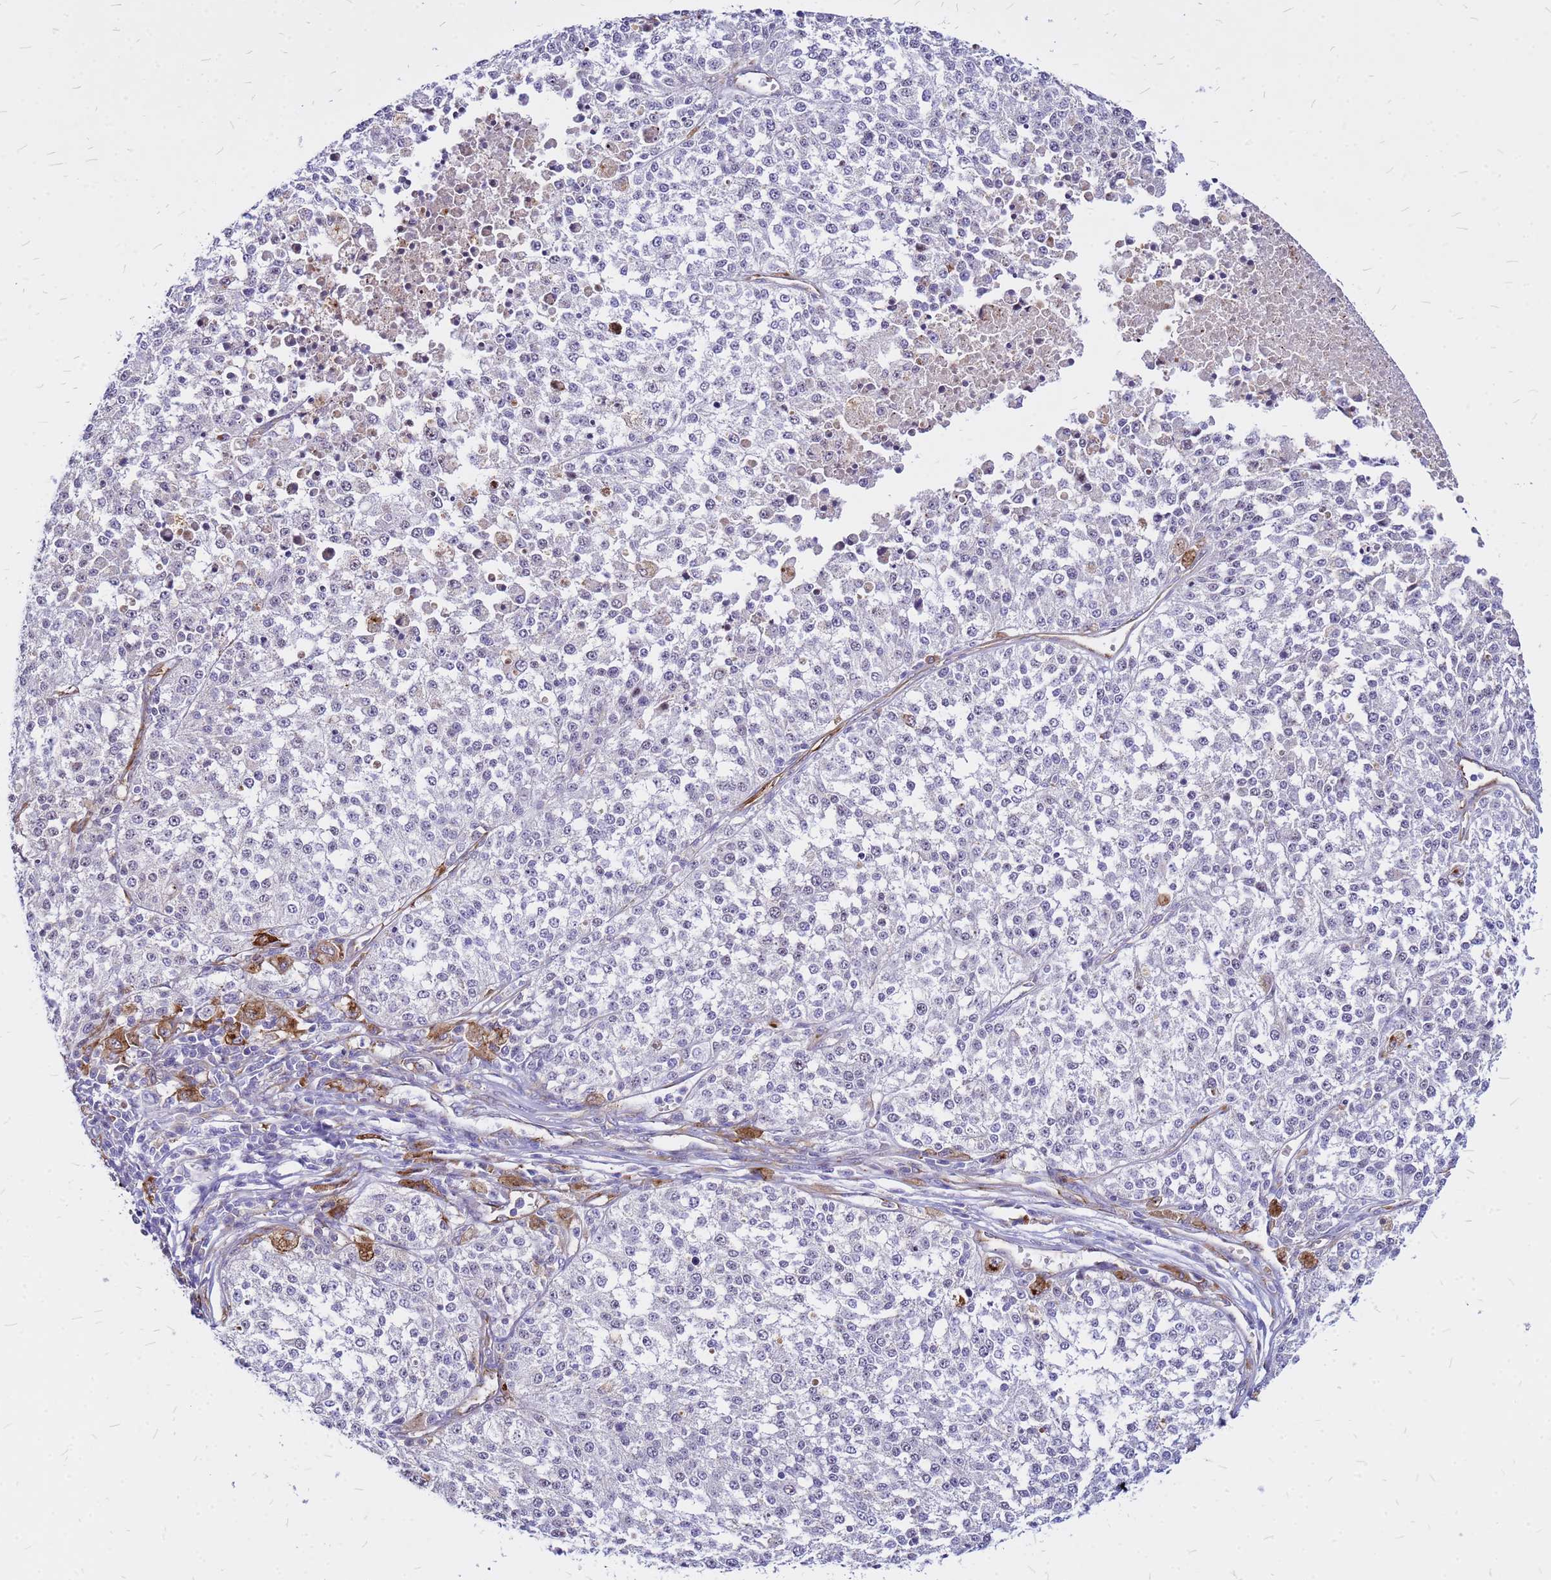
{"staining": {"intensity": "negative", "quantity": "none", "location": "none"}, "tissue": "melanoma", "cell_type": "Tumor cells", "image_type": "cancer", "snomed": [{"axis": "morphology", "description": "Malignant melanoma, NOS"}, {"axis": "topography", "description": "Skin"}], "caption": "Image shows no significant protein positivity in tumor cells of melanoma.", "gene": "NOSTRIN", "patient": {"sex": "female", "age": 64}}